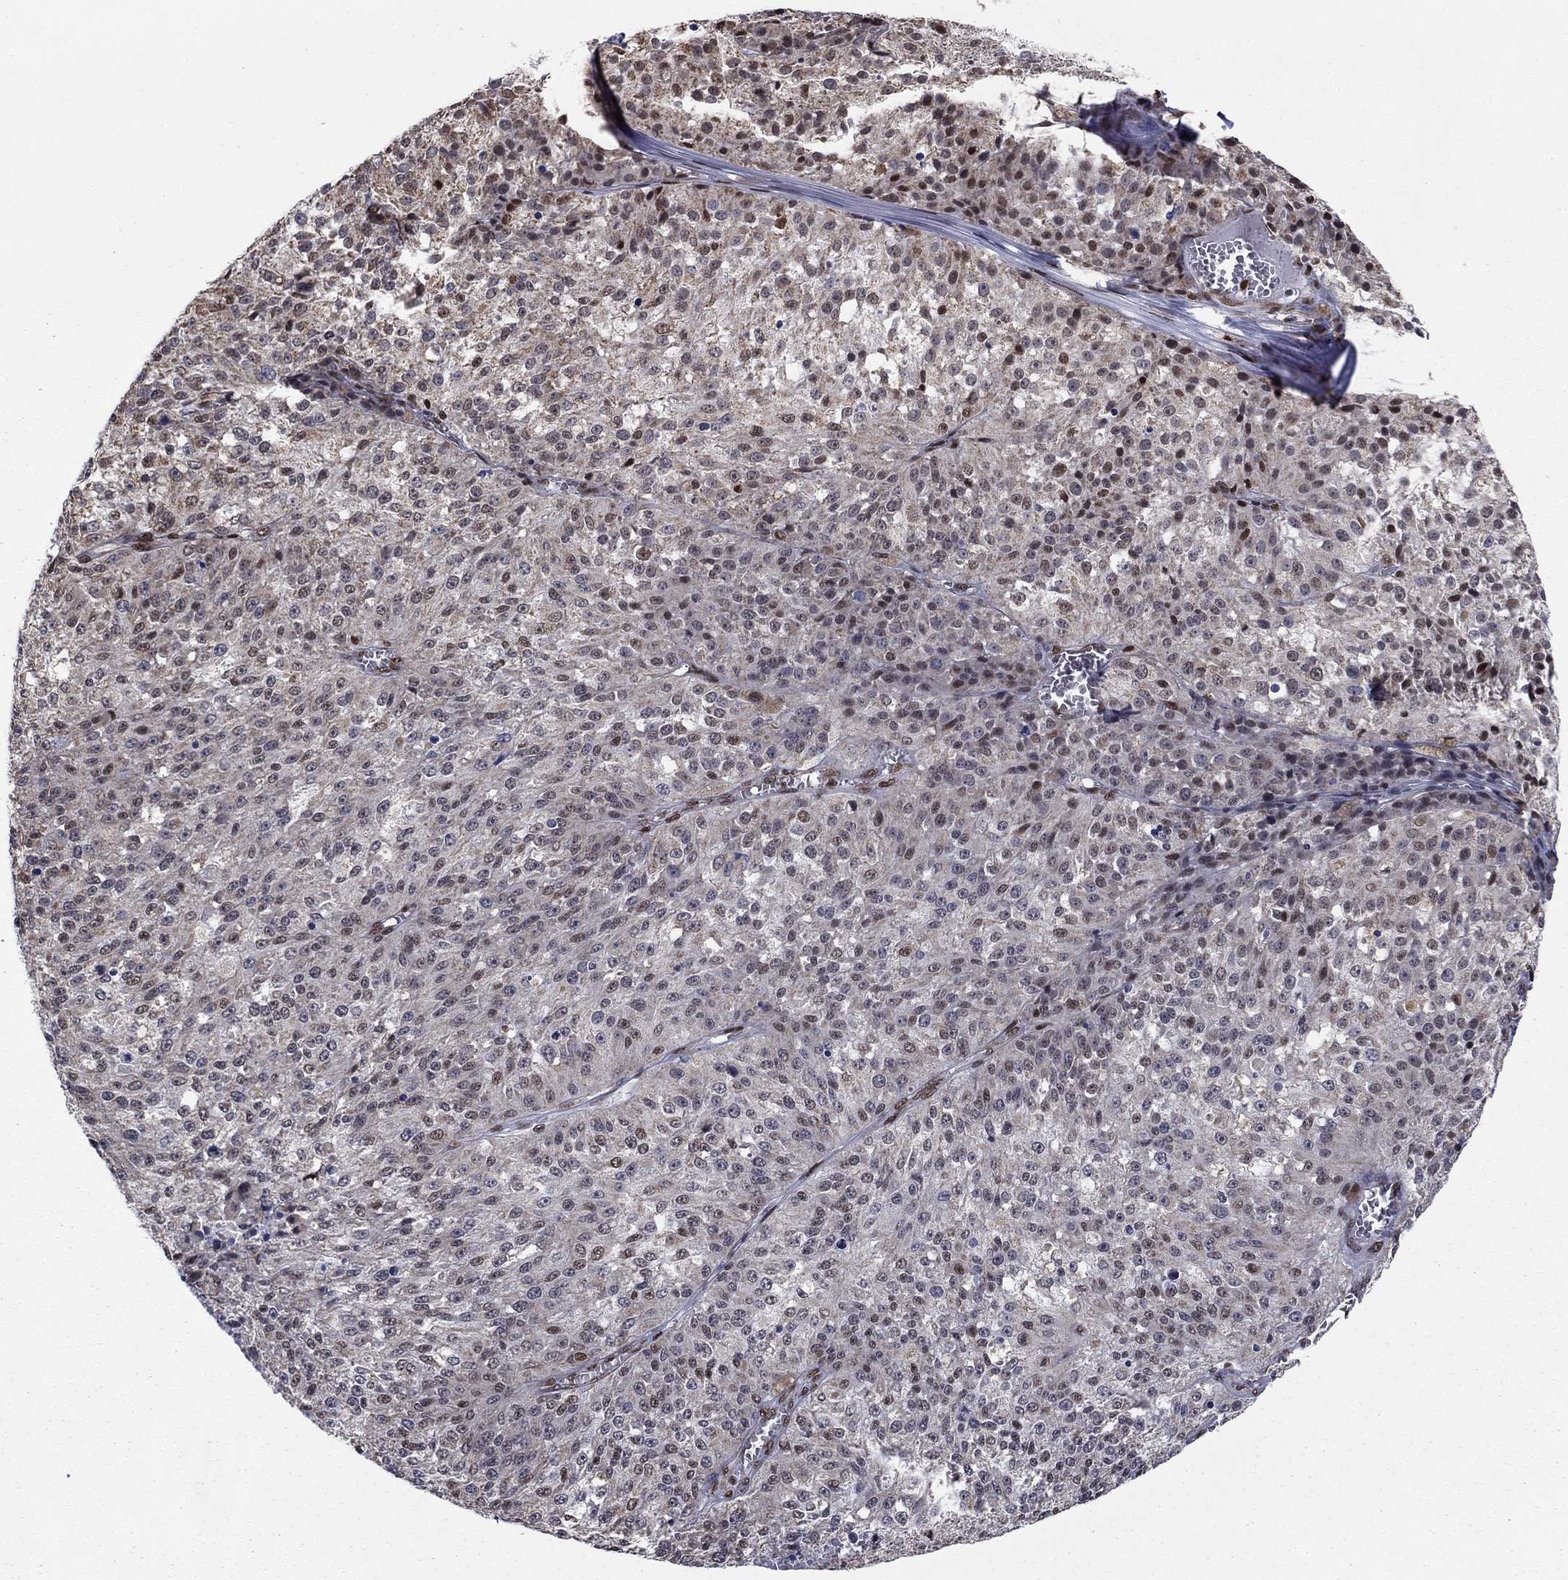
{"staining": {"intensity": "moderate", "quantity": "<25%", "location": "nuclear"}, "tissue": "melanoma", "cell_type": "Tumor cells", "image_type": "cancer", "snomed": [{"axis": "morphology", "description": "Malignant melanoma, Metastatic site"}, {"axis": "topography", "description": "Lymph node"}], "caption": "Tumor cells show low levels of moderate nuclear expression in approximately <25% of cells in malignant melanoma (metastatic site).", "gene": "N4BP2", "patient": {"sex": "female", "age": 64}}